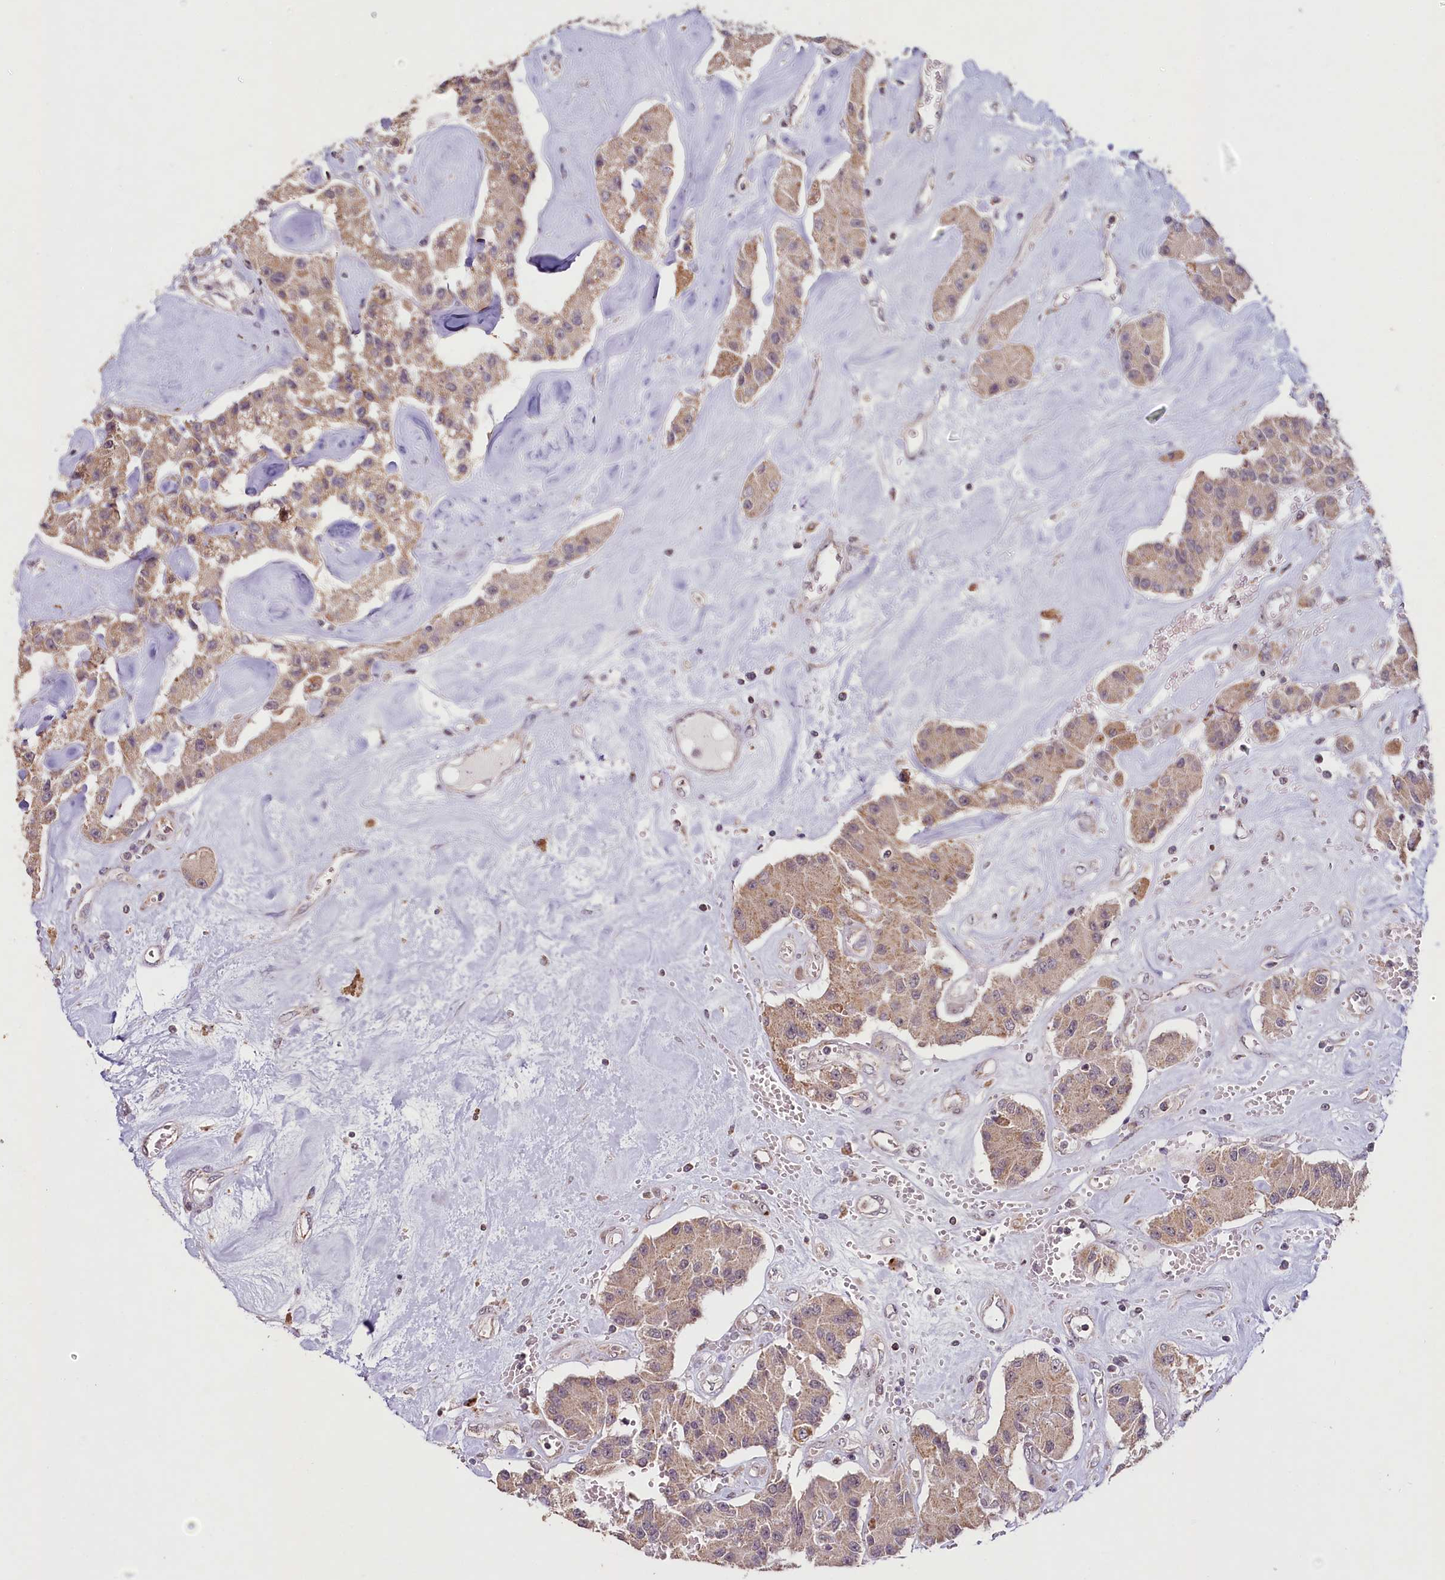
{"staining": {"intensity": "weak", "quantity": ">75%", "location": "cytoplasmic/membranous"}, "tissue": "carcinoid", "cell_type": "Tumor cells", "image_type": "cancer", "snomed": [{"axis": "morphology", "description": "Carcinoid, malignant, NOS"}, {"axis": "topography", "description": "Pancreas"}], "caption": "The photomicrograph exhibits immunohistochemical staining of malignant carcinoid. There is weak cytoplasmic/membranous staining is seen in approximately >75% of tumor cells. (Stains: DAB (3,3'-diaminobenzidine) in brown, nuclei in blue, Microscopy: brightfield microscopy at high magnification).", "gene": "PDE6D", "patient": {"sex": "male", "age": 41}}